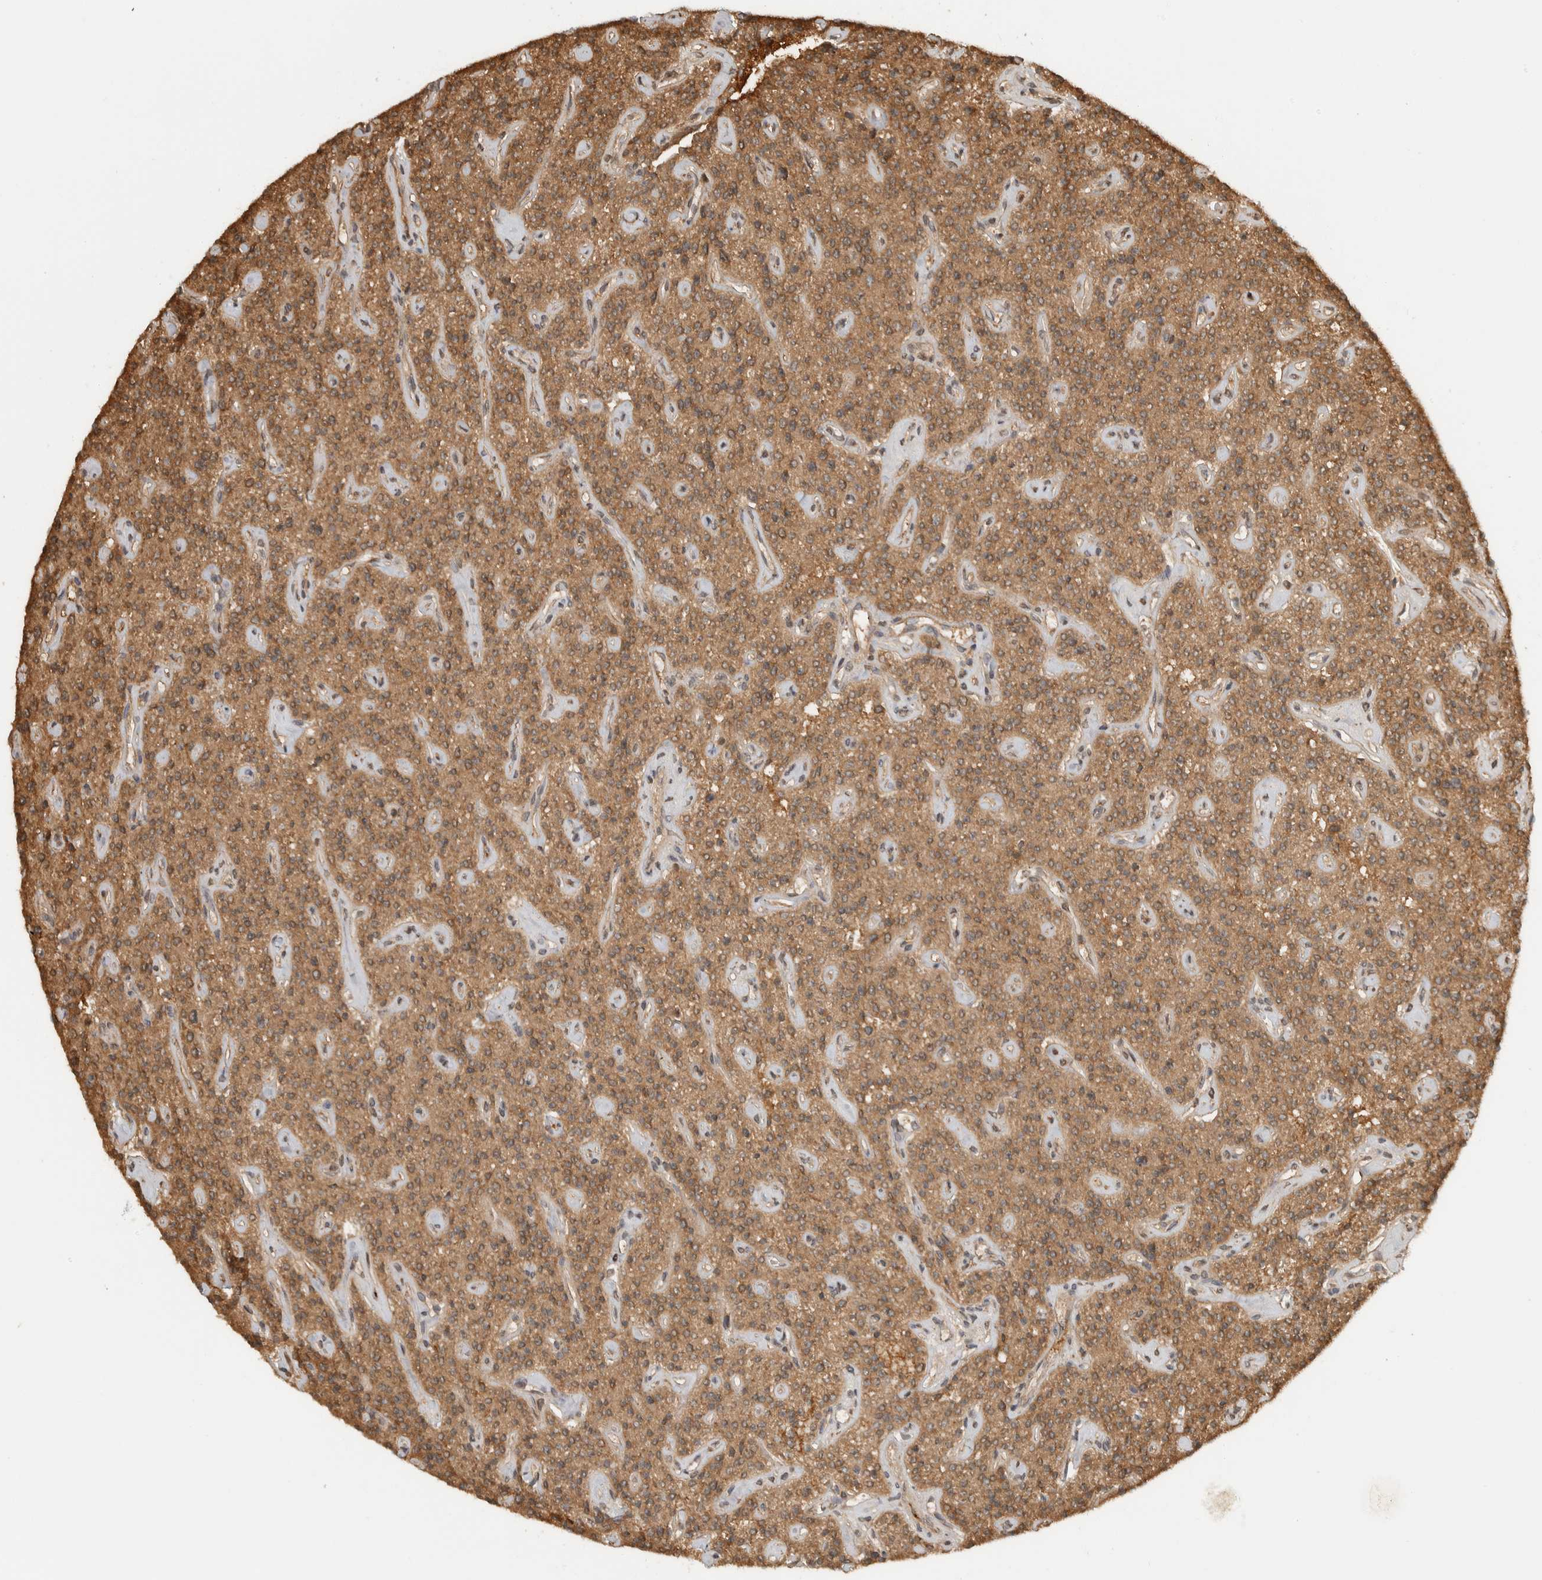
{"staining": {"intensity": "moderate", "quantity": ">75%", "location": "cytoplasmic/membranous"}, "tissue": "parathyroid gland", "cell_type": "Glandular cells", "image_type": "normal", "snomed": [{"axis": "morphology", "description": "Normal tissue, NOS"}, {"axis": "topography", "description": "Parathyroid gland"}], "caption": "Immunohistochemical staining of unremarkable parathyroid gland shows >75% levels of moderate cytoplasmic/membranous protein staining in approximately >75% of glandular cells. The protein is stained brown, and the nuclei are stained in blue (DAB (3,3'-diaminobenzidine) IHC with brightfield microscopy, high magnification).", "gene": "CNTROB", "patient": {"sex": "male", "age": 46}}